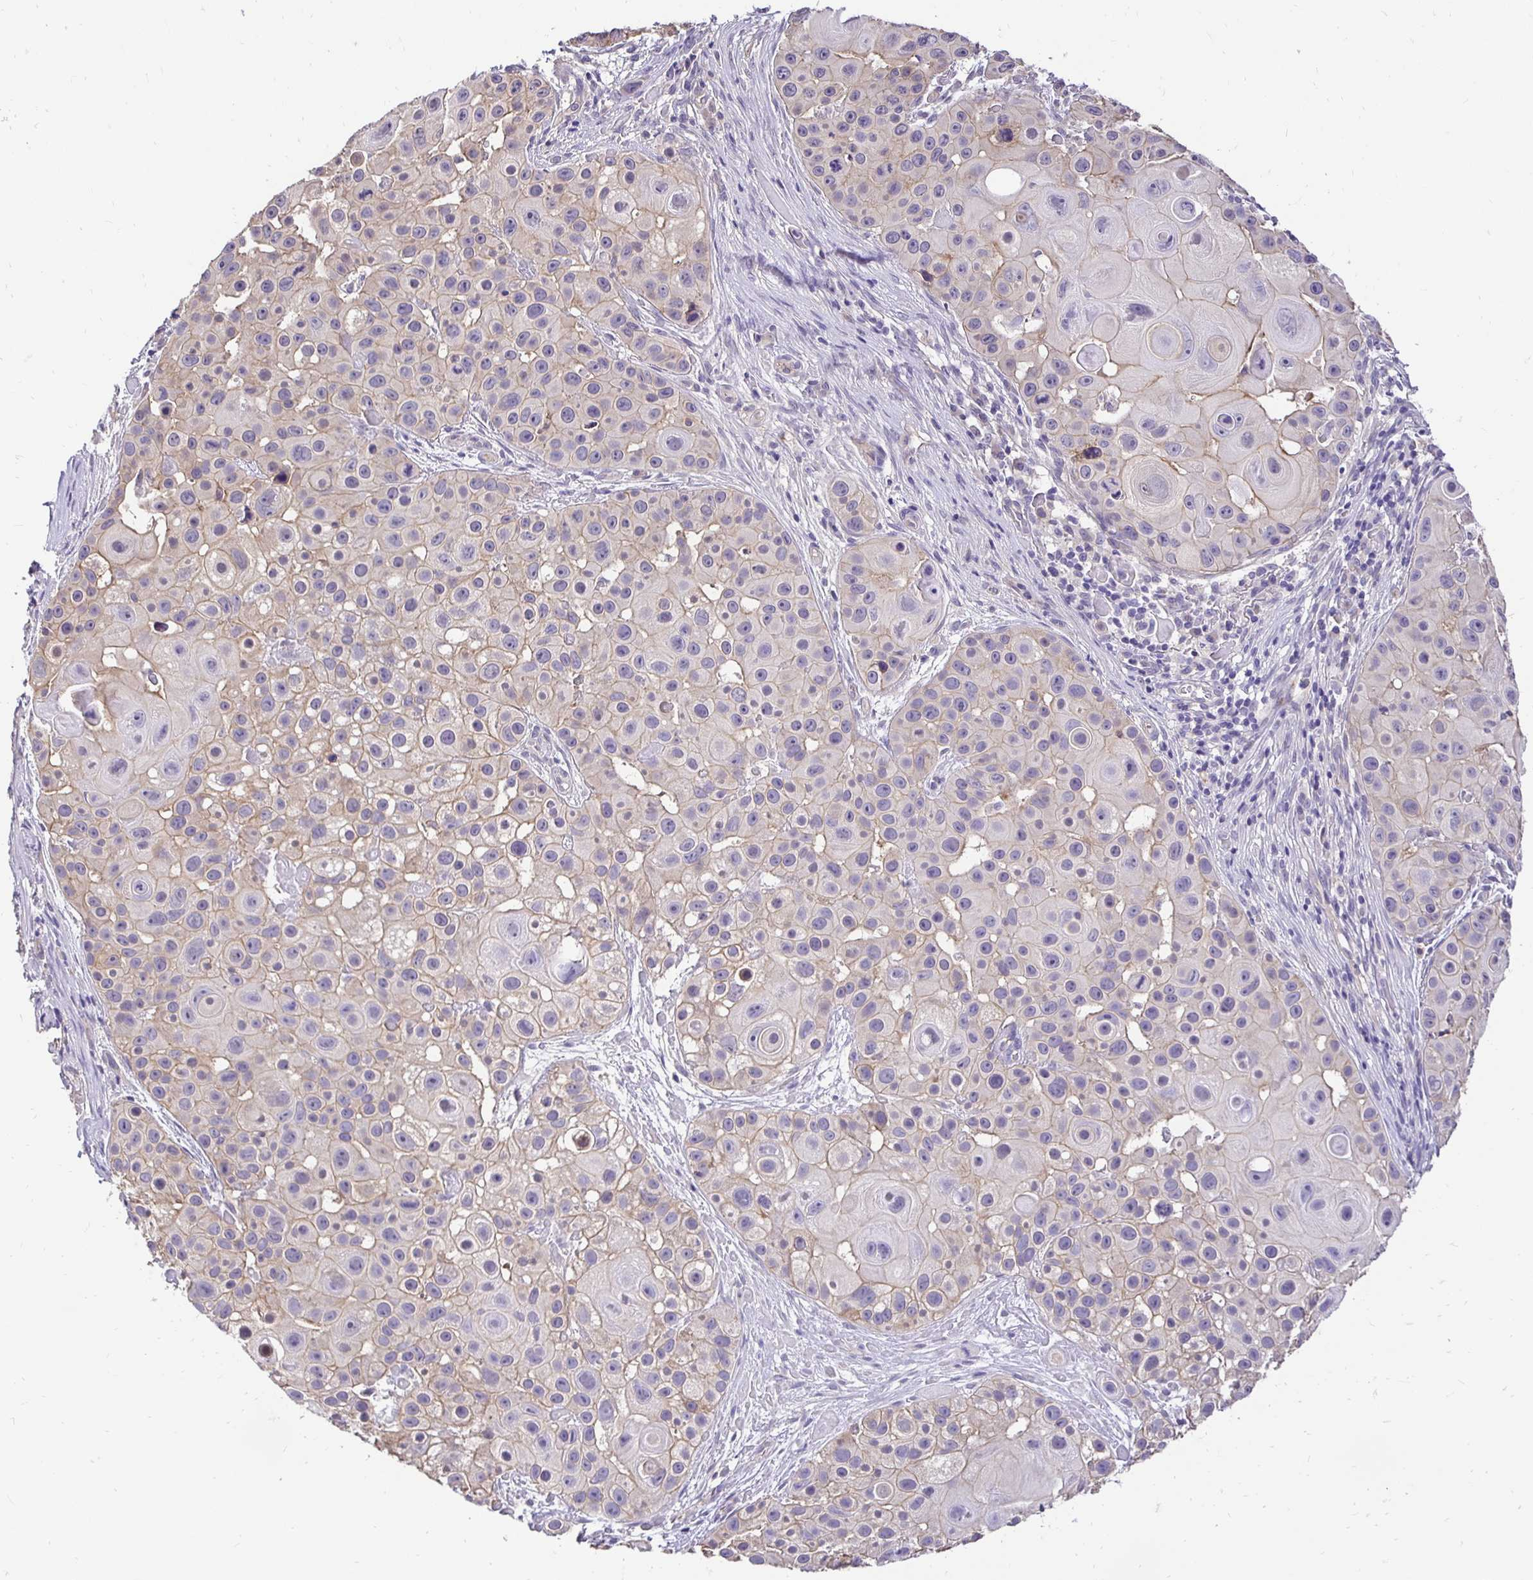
{"staining": {"intensity": "weak", "quantity": "25%-75%", "location": "cytoplasmic/membranous"}, "tissue": "skin cancer", "cell_type": "Tumor cells", "image_type": "cancer", "snomed": [{"axis": "morphology", "description": "Squamous cell carcinoma, NOS"}, {"axis": "topography", "description": "Skin"}], "caption": "Protein expression analysis of skin cancer shows weak cytoplasmic/membranous expression in about 25%-75% of tumor cells.", "gene": "SLC9A1", "patient": {"sex": "male", "age": 92}}